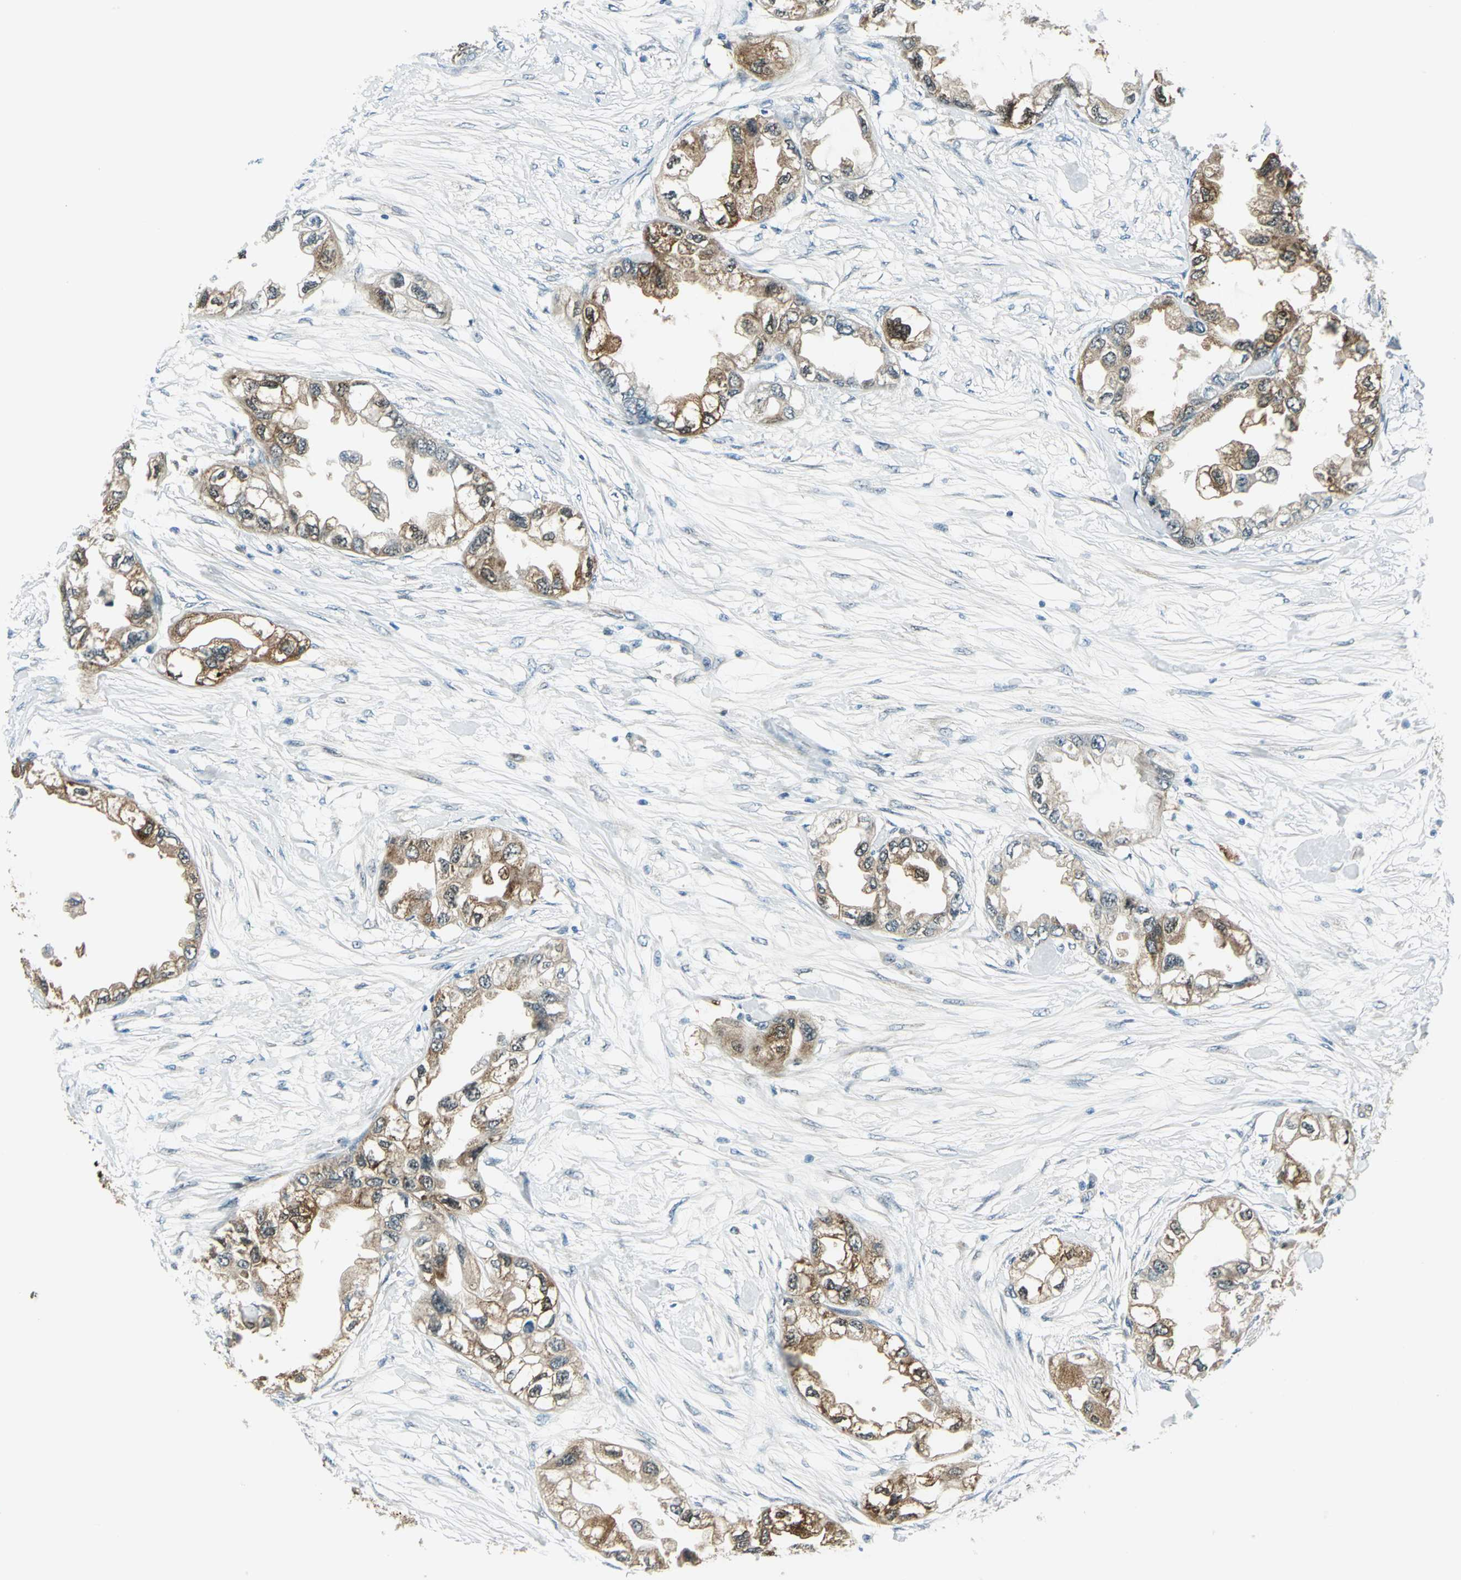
{"staining": {"intensity": "moderate", "quantity": ">75%", "location": "cytoplasmic/membranous"}, "tissue": "endometrial cancer", "cell_type": "Tumor cells", "image_type": "cancer", "snomed": [{"axis": "morphology", "description": "Adenocarcinoma, NOS"}, {"axis": "topography", "description": "Endometrium"}], "caption": "IHC of endometrial cancer displays medium levels of moderate cytoplasmic/membranous expression in about >75% of tumor cells. (DAB = brown stain, brightfield microscopy at high magnification).", "gene": "HSPB1", "patient": {"sex": "female", "age": 67}}